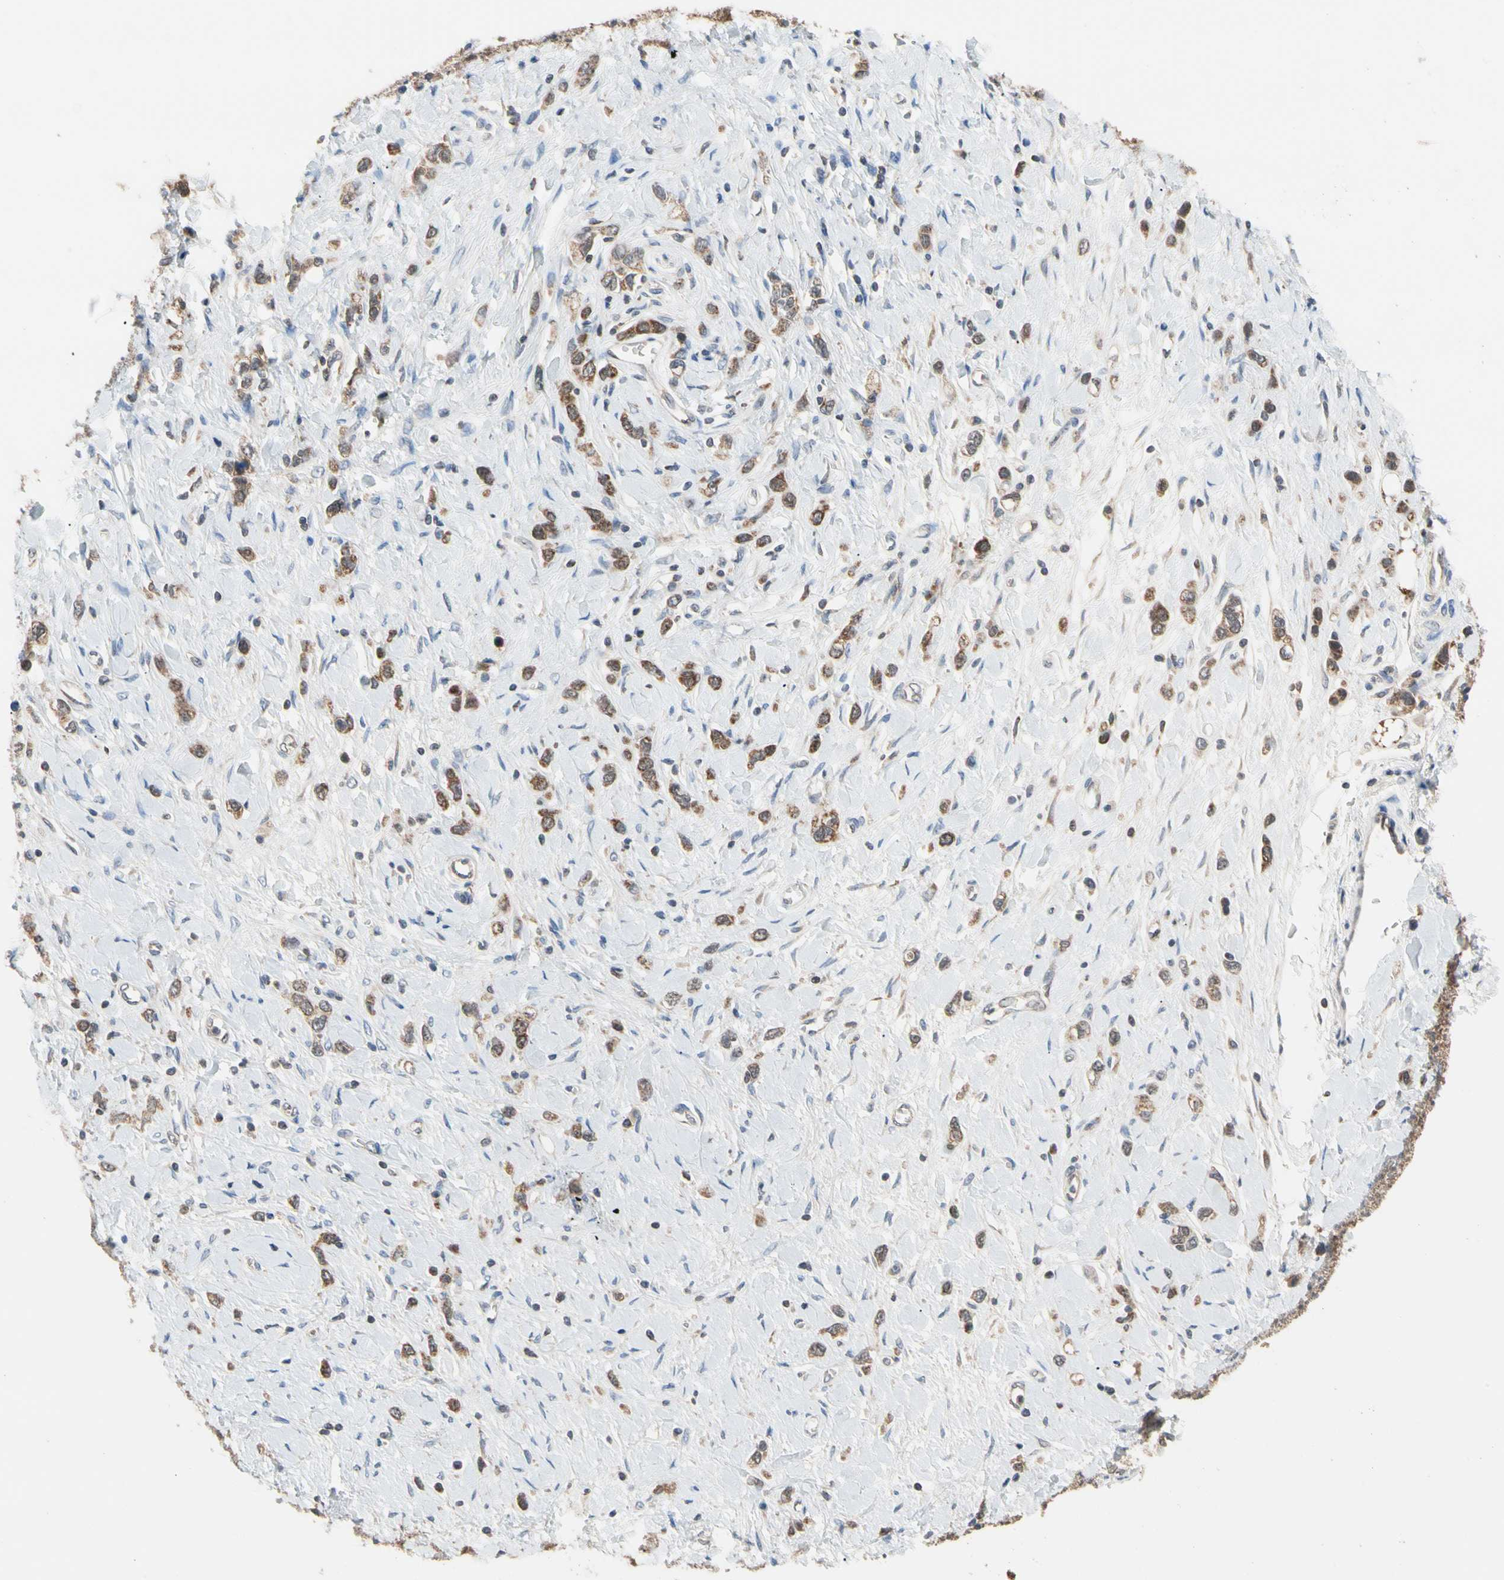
{"staining": {"intensity": "strong", "quantity": ">75%", "location": "cytoplasmic/membranous"}, "tissue": "stomach cancer", "cell_type": "Tumor cells", "image_type": "cancer", "snomed": [{"axis": "morphology", "description": "Normal tissue, NOS"}, {"axis": "morphology", "description": "Adenocarcinoma, NOS"}, {"axis": "topography", "description": "Stomach, upper"}, {"axis": "topography", "description": "Stomach"}], "caption": "Immunohistochemical staining of stomach adenocarcinoma shows strong cytoplasmic/membranous protein positivity in about >75% of tumor cells. The staining was performed using DAB (3,3'-diaminobenzidine) to visualize the protein expression in brown, while the nuclei were stained in blue with hematoxylin (Magnification: 20x).", "gene": "MTHFS", "patient": {"sex": "female", "age": 65}}